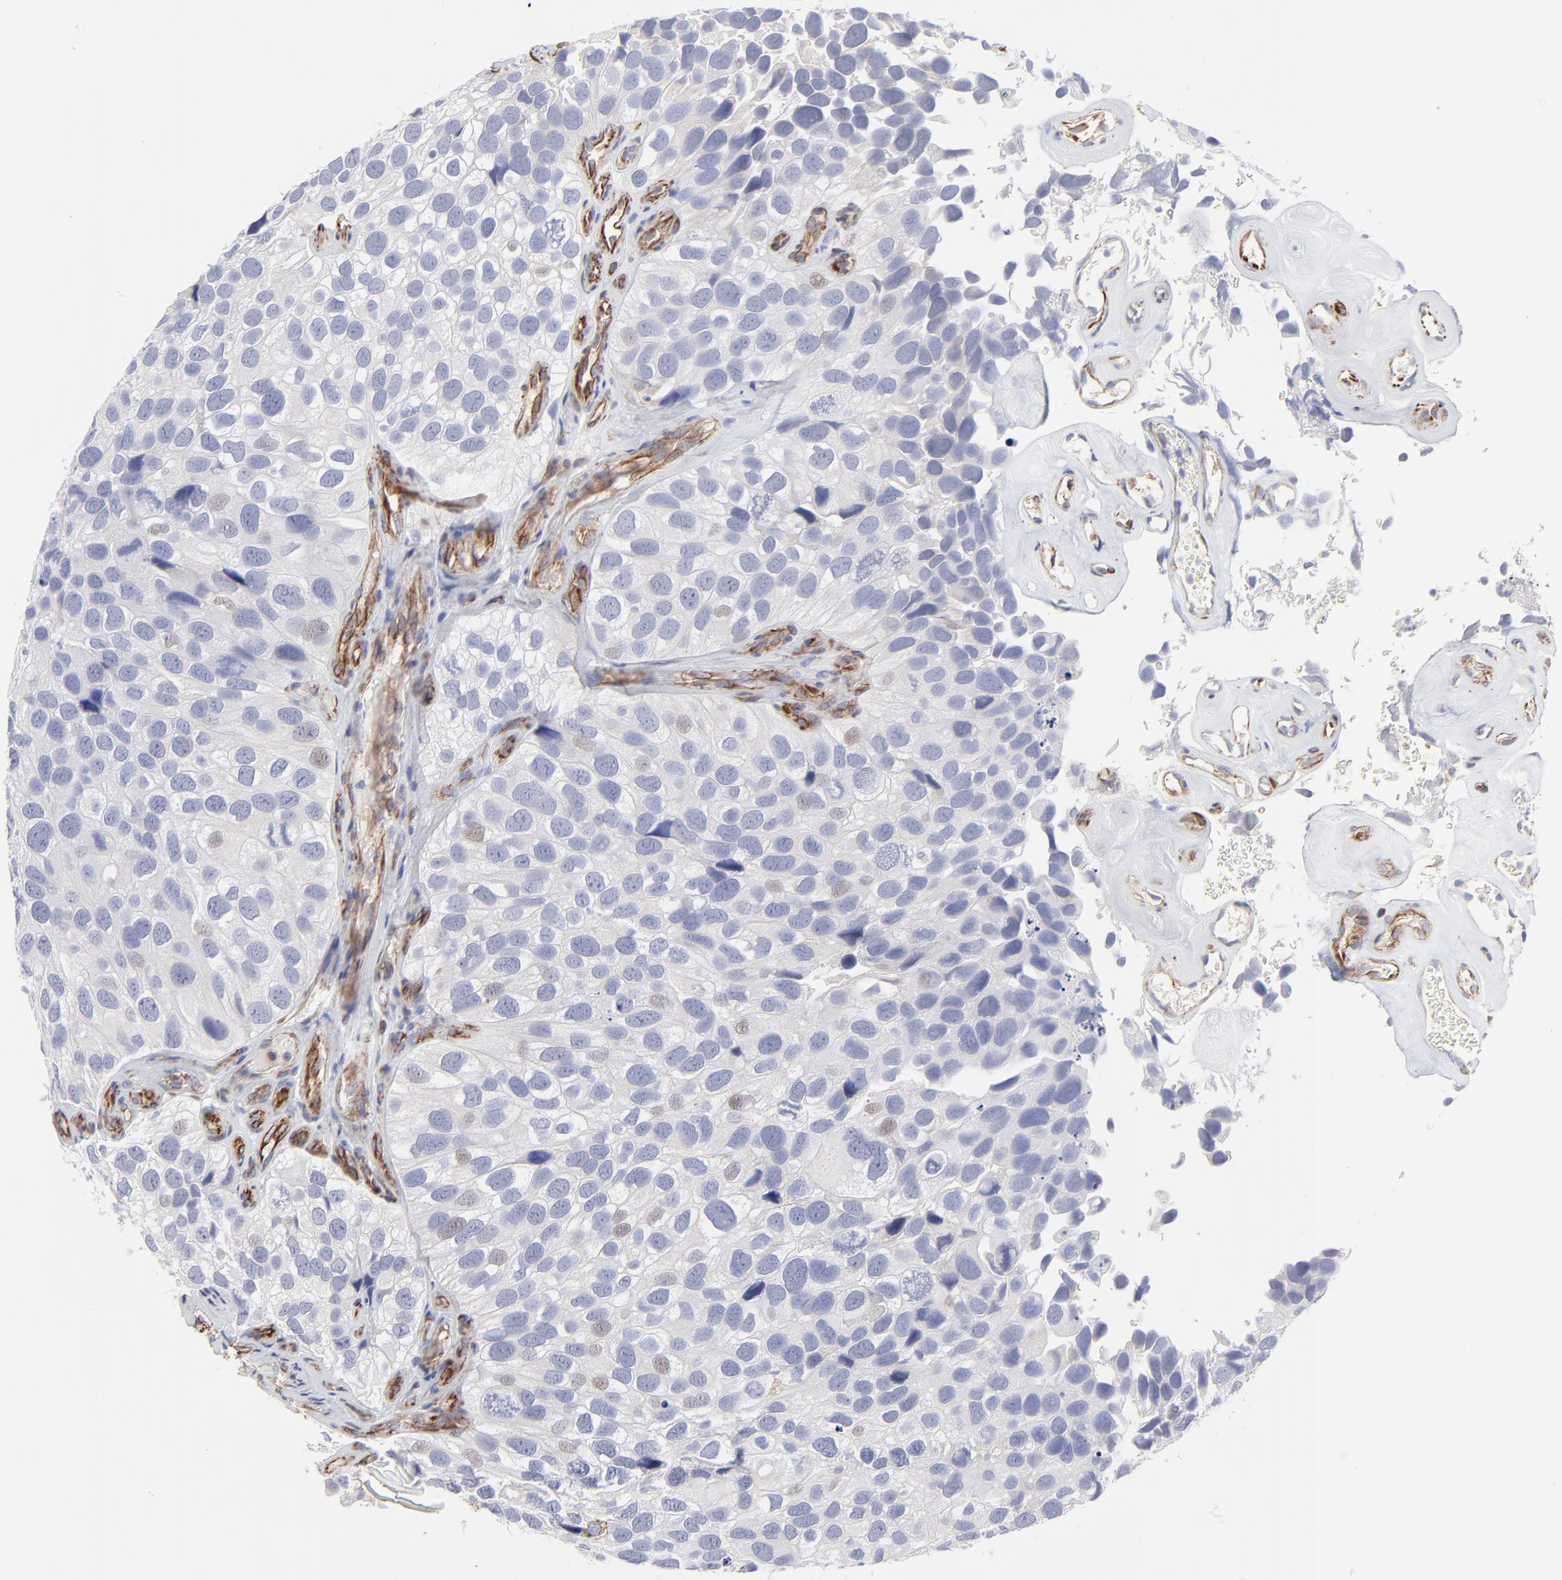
{"staining": {"intensity": "weak", "quantity": "<25%", "location": "cytoplasmic/membranous"}, "tissue": "urothelial cancer", "cell_type": "Tumor cells", "image_type": "cancer", "snomed": [{"axis": "morphology", "description": "Urothelial carcinoma, High grade"}, {"axis": "topography", "description": "Urinary bladder"}], "caption": "There is no significant staining in tumor cells of urothelial cancer.", "gene": "COX8C", "patient": {"sex": "male", "age": 72}}